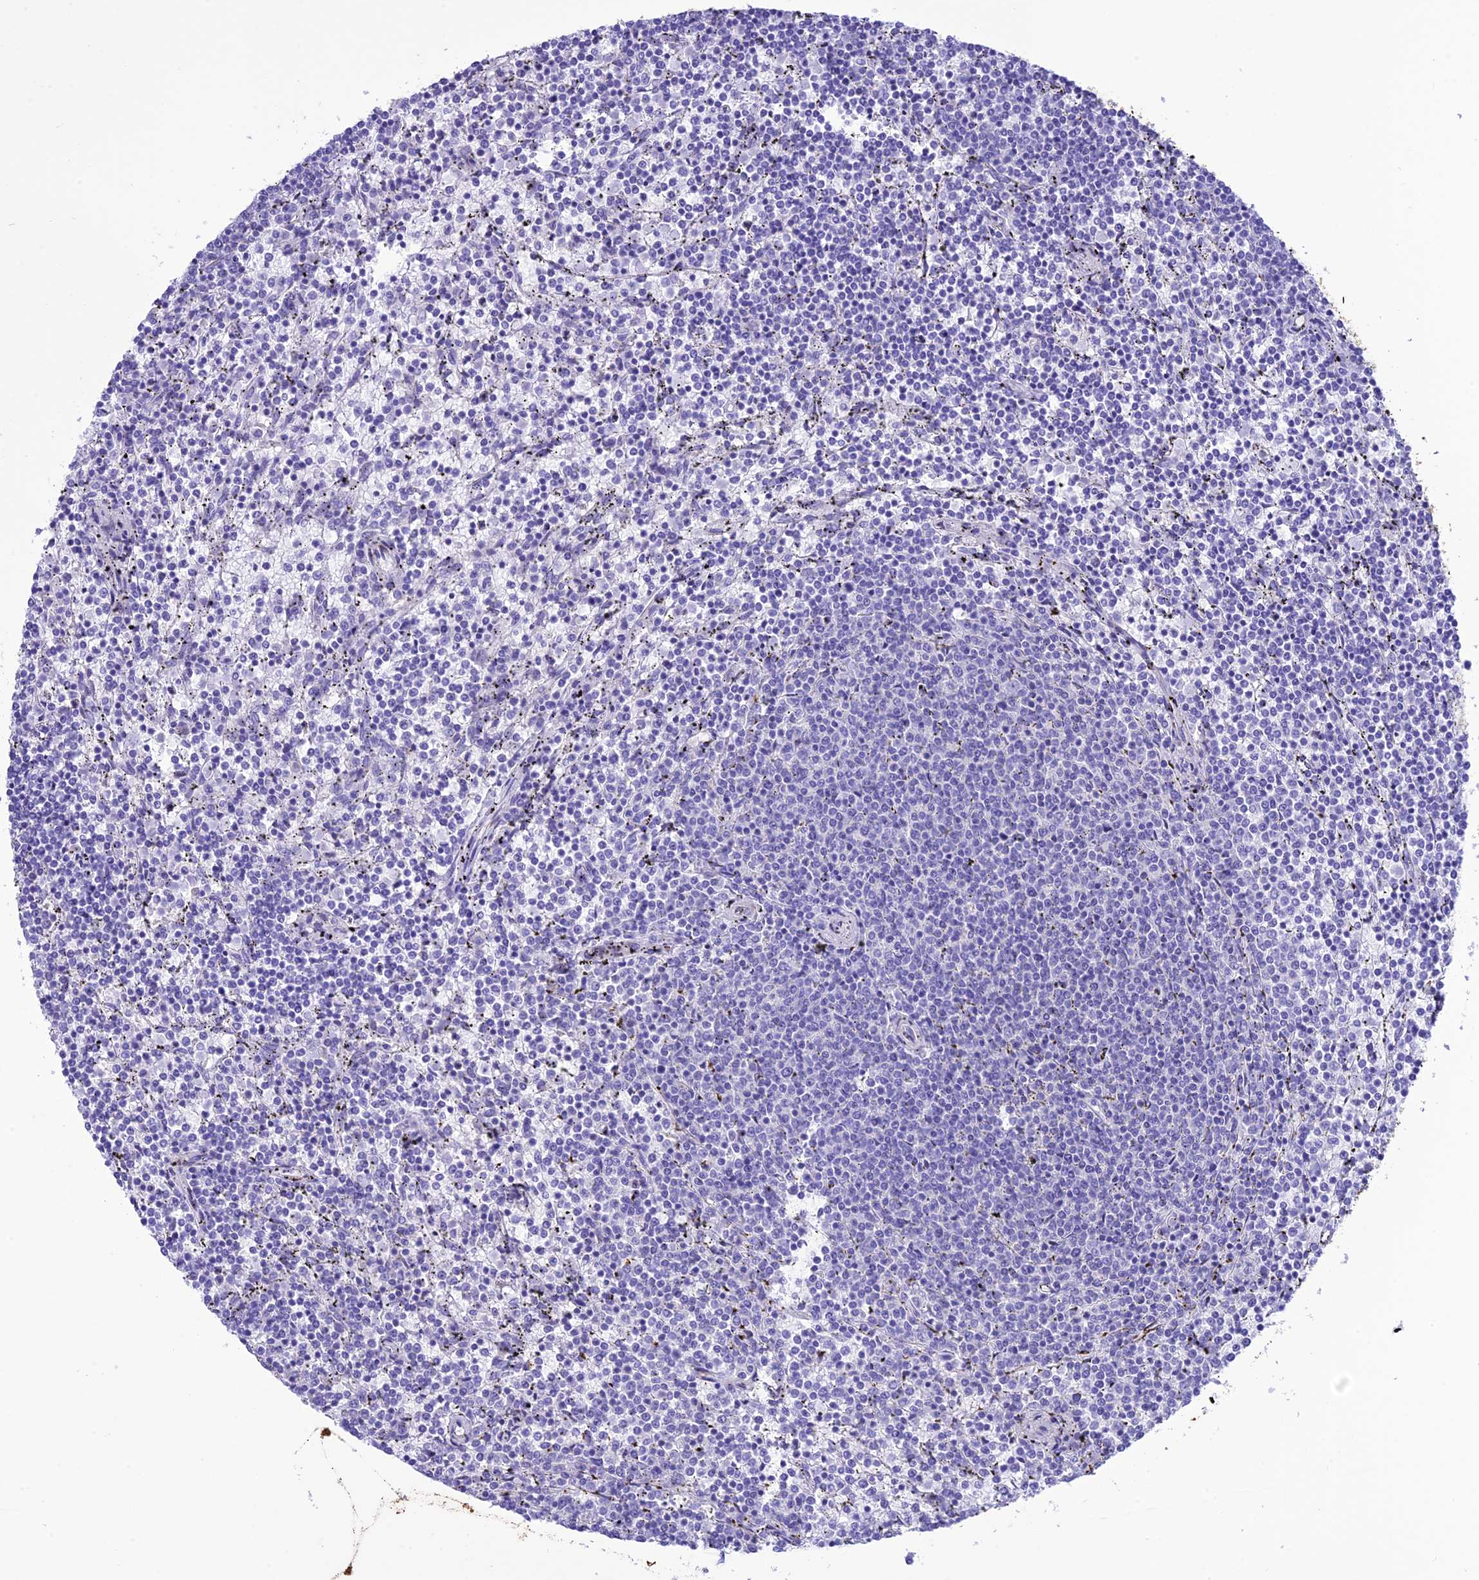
{"staining": {"intensity": "negative", "quantity": "none", "location": "none"}, "tissue": "lymphoma", "cell_type": "Tumor cells", "image_type": "cancer", "snomed": [{"axis": "morphology", "description": "Malignant lymphoma, non-Hodgkin's type, Low grade"}, {"axis": "topography", "description": "Spleen"}], "caption": "Malignant lymphoma, non-Hodgkin's type (low-grade) was stained to show a protein in brown. There is no significant positivity in tumor cells.", "gene": "VPS52", "patient": {"sex": "female", "age": 50}}